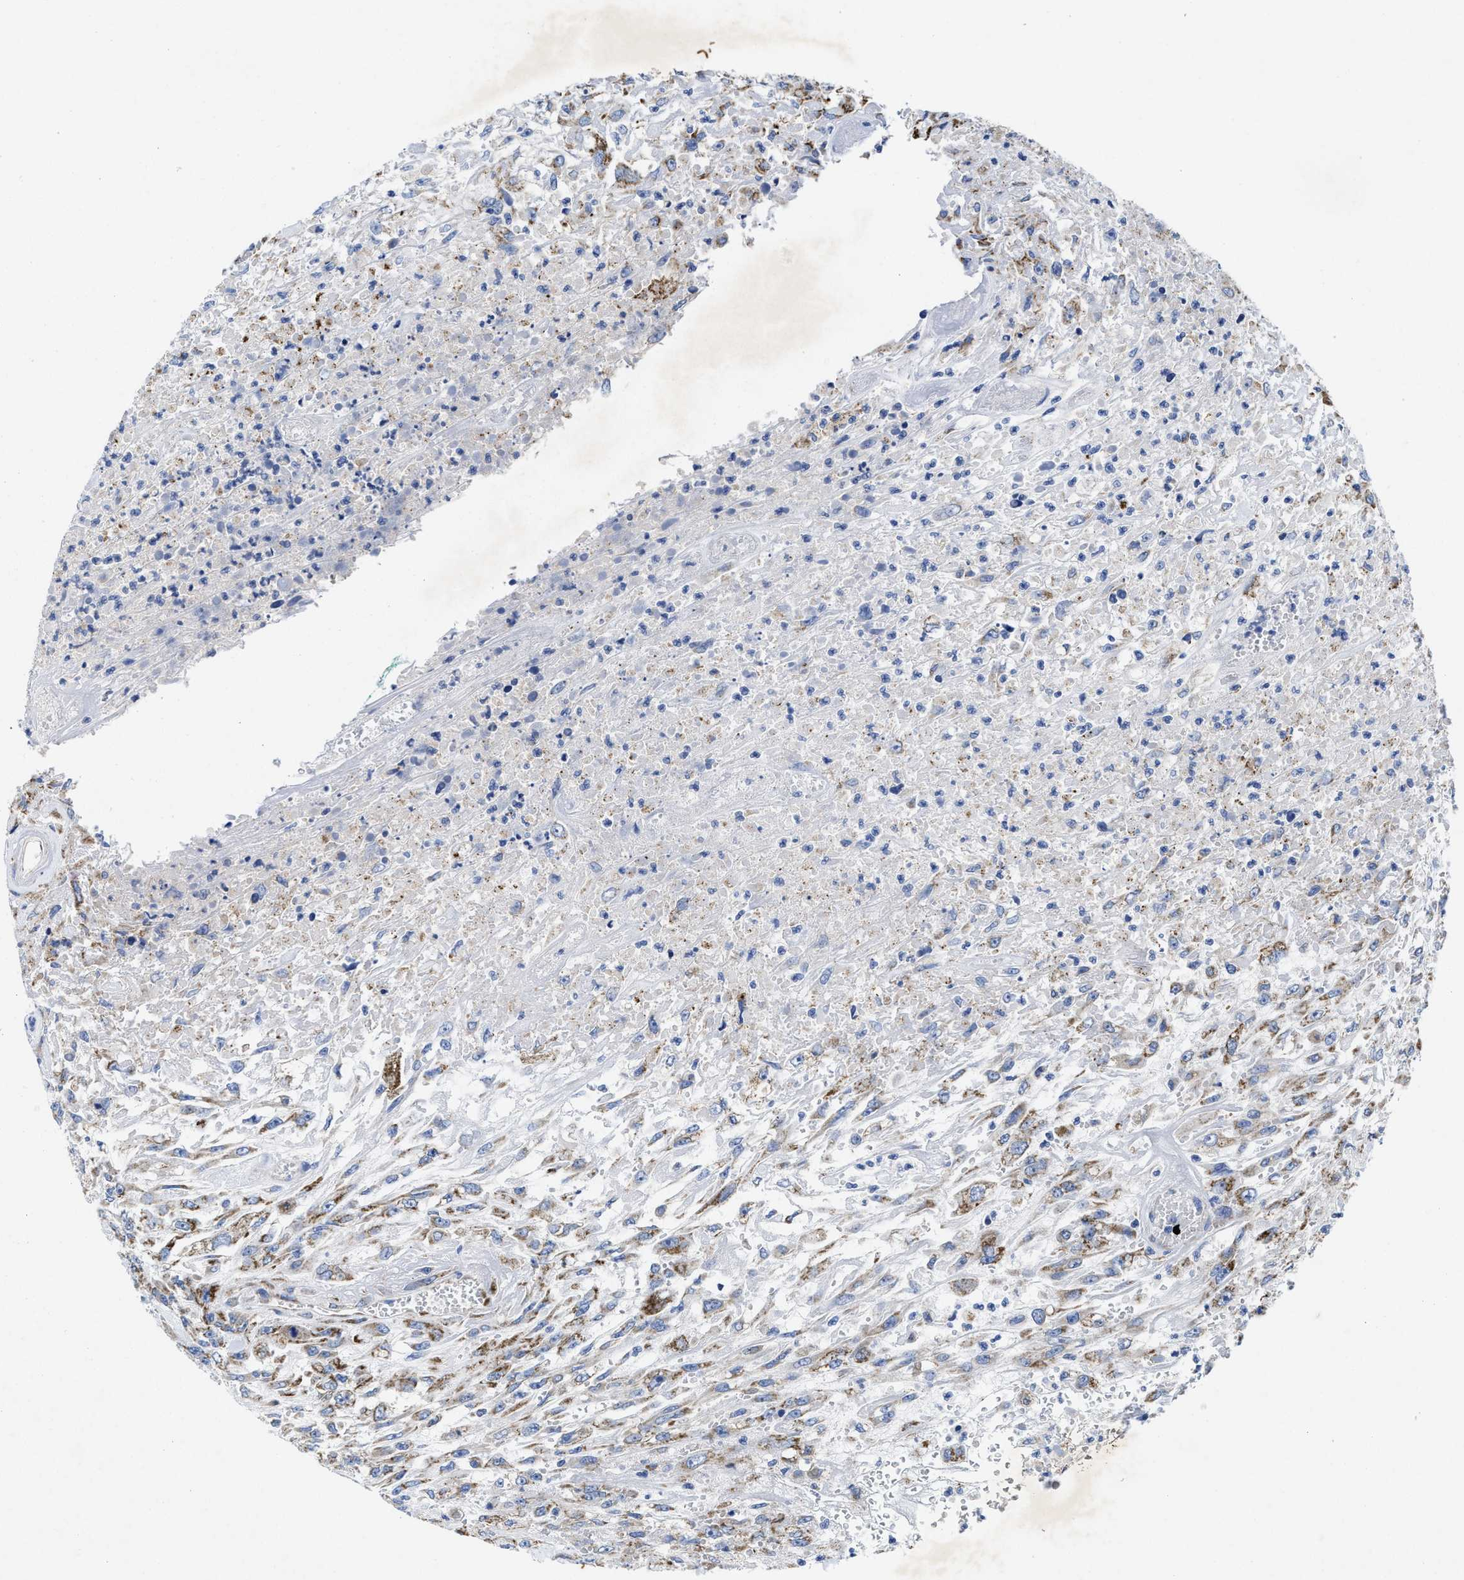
{"staining": {"intensity": "moderate", "quantity": ">75%", "location": "cytoplasmic/membranous"}, "tissue": "urothelial cancer", "cell_type": "Tumor cells", "image_type": "cancer", "snomed": [{"axis": "morphology", "description": "Urothelial carcinoma, High grade"}, {"axis": "topography", "description": "Urinary bladder"}], "caption": "Urothelial cancer was stained to show a protein in brown. There is medium levels of moderate cytoplasmic/membranous staining in about >75% of tumor cells.", "gene": "TBRG4", "patient": {"sex": "male", "age": 46}}